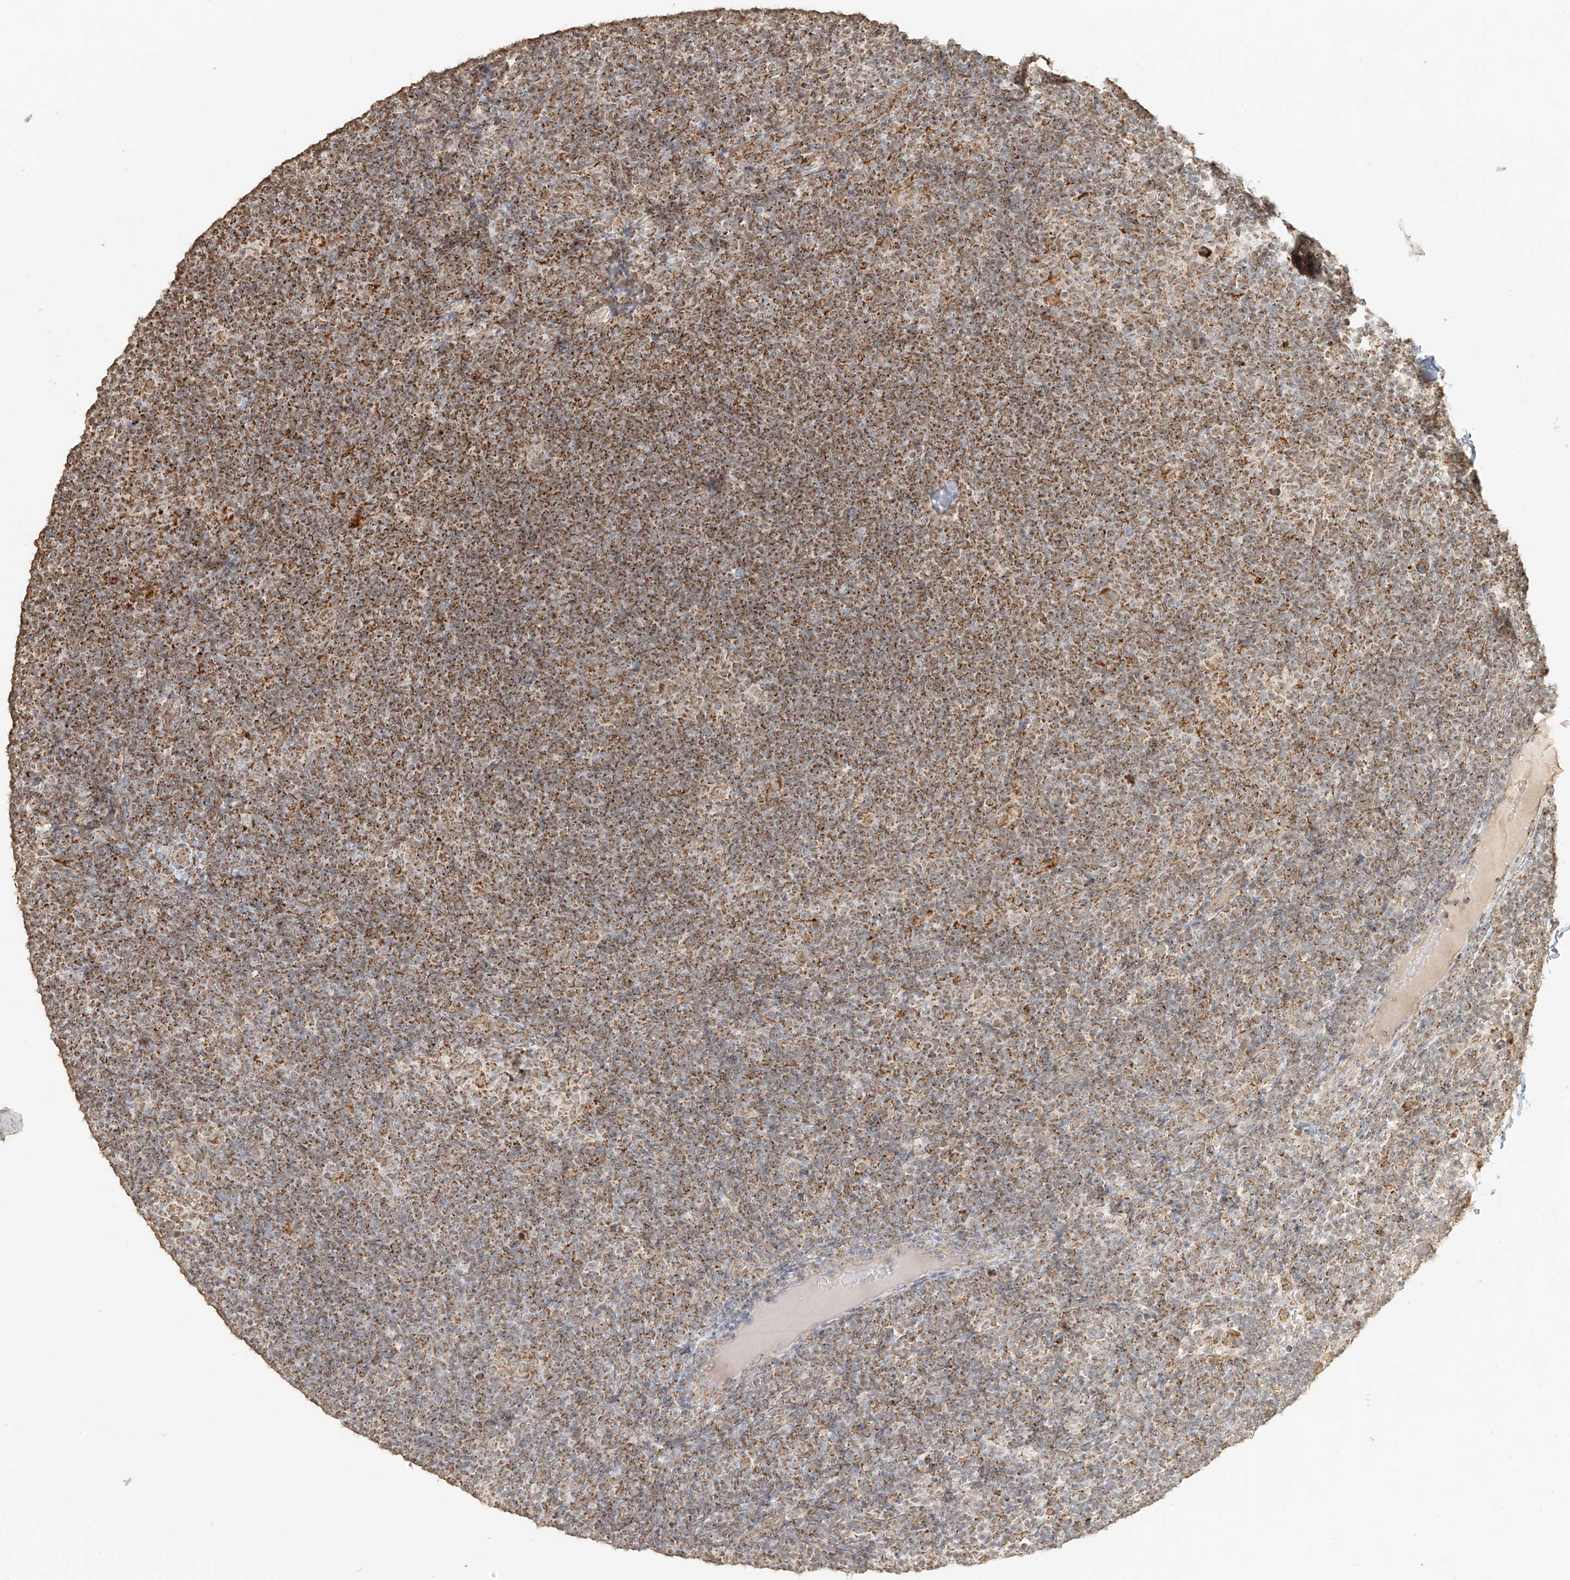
{"staining": {"intensity": "moderate", "quantity": ">75%", "location": "cytoplasmic/membranous"}, "tissue": "lymphoma", "cell_type": "Tumor cells", "image_type": "cancer", "snomed": [{"axis": "morphology", "description": "Hodgkin's disease, NOS"}, {"axis": "topography", "description": "Lymph node"}], "caption": "Hodgkin's disease stained with a protein marker demonstrates moderate staining in tumor cells.", "gene": "MIPEP", "patient": {"sex": "female", "age": 57}}